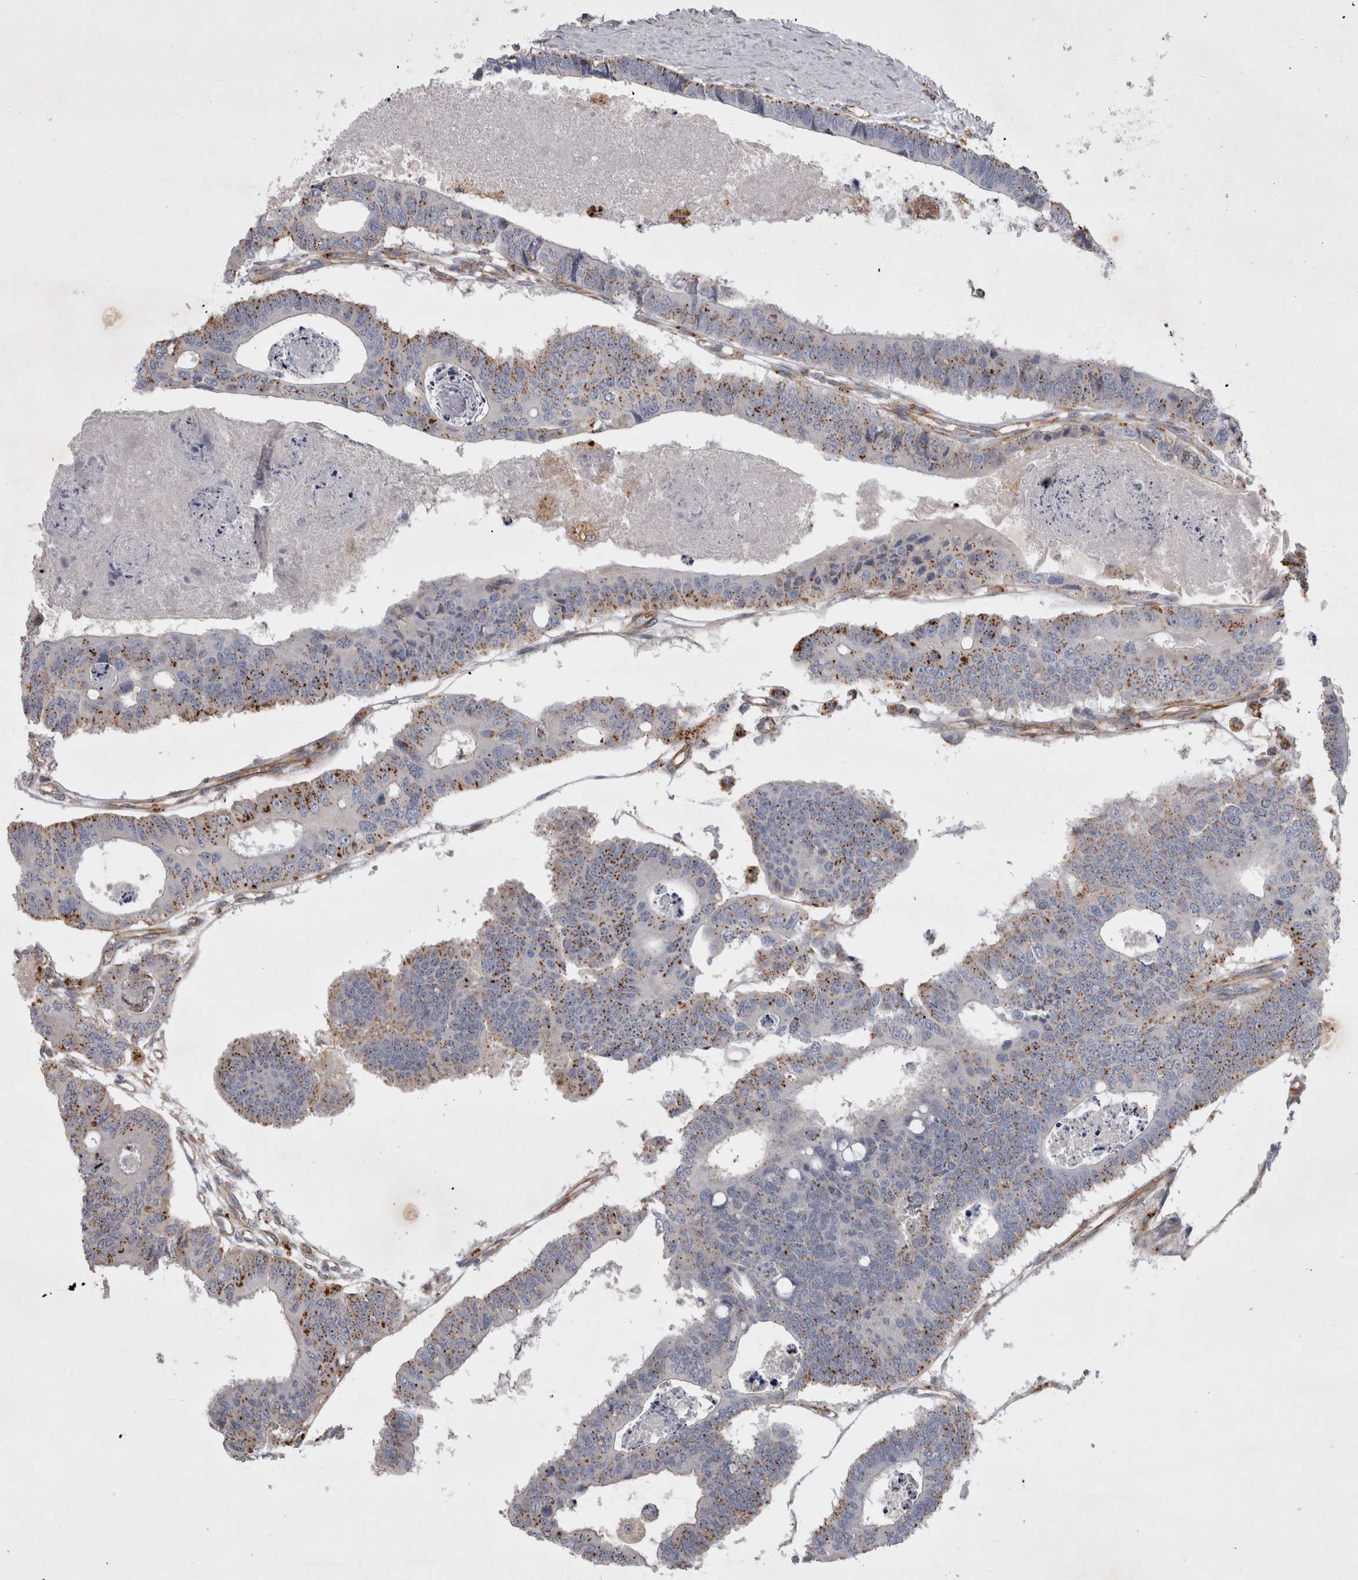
{"staining": {"intensity": "strong", "quantity": "25%-75%", "location": "cytoplasmic/membranous"}, "tissue": "colorectal cancer", "cell_type": "Tumor cells", "image_type": "cancer", "snomed": [{"axis": "morphology", "description": "Adenocarcinoma, NOS"}, {"axis": "topography", "description": "Rectum"}], "caption": "A high amount of strong cytoplasmic/membranous staining is appreciated in about 25%-75% of tumor cells in adenocarcinoma (colorectal) tissue.", "gene": "STRADB", "patient": {"sex": "male", "age": 84}}